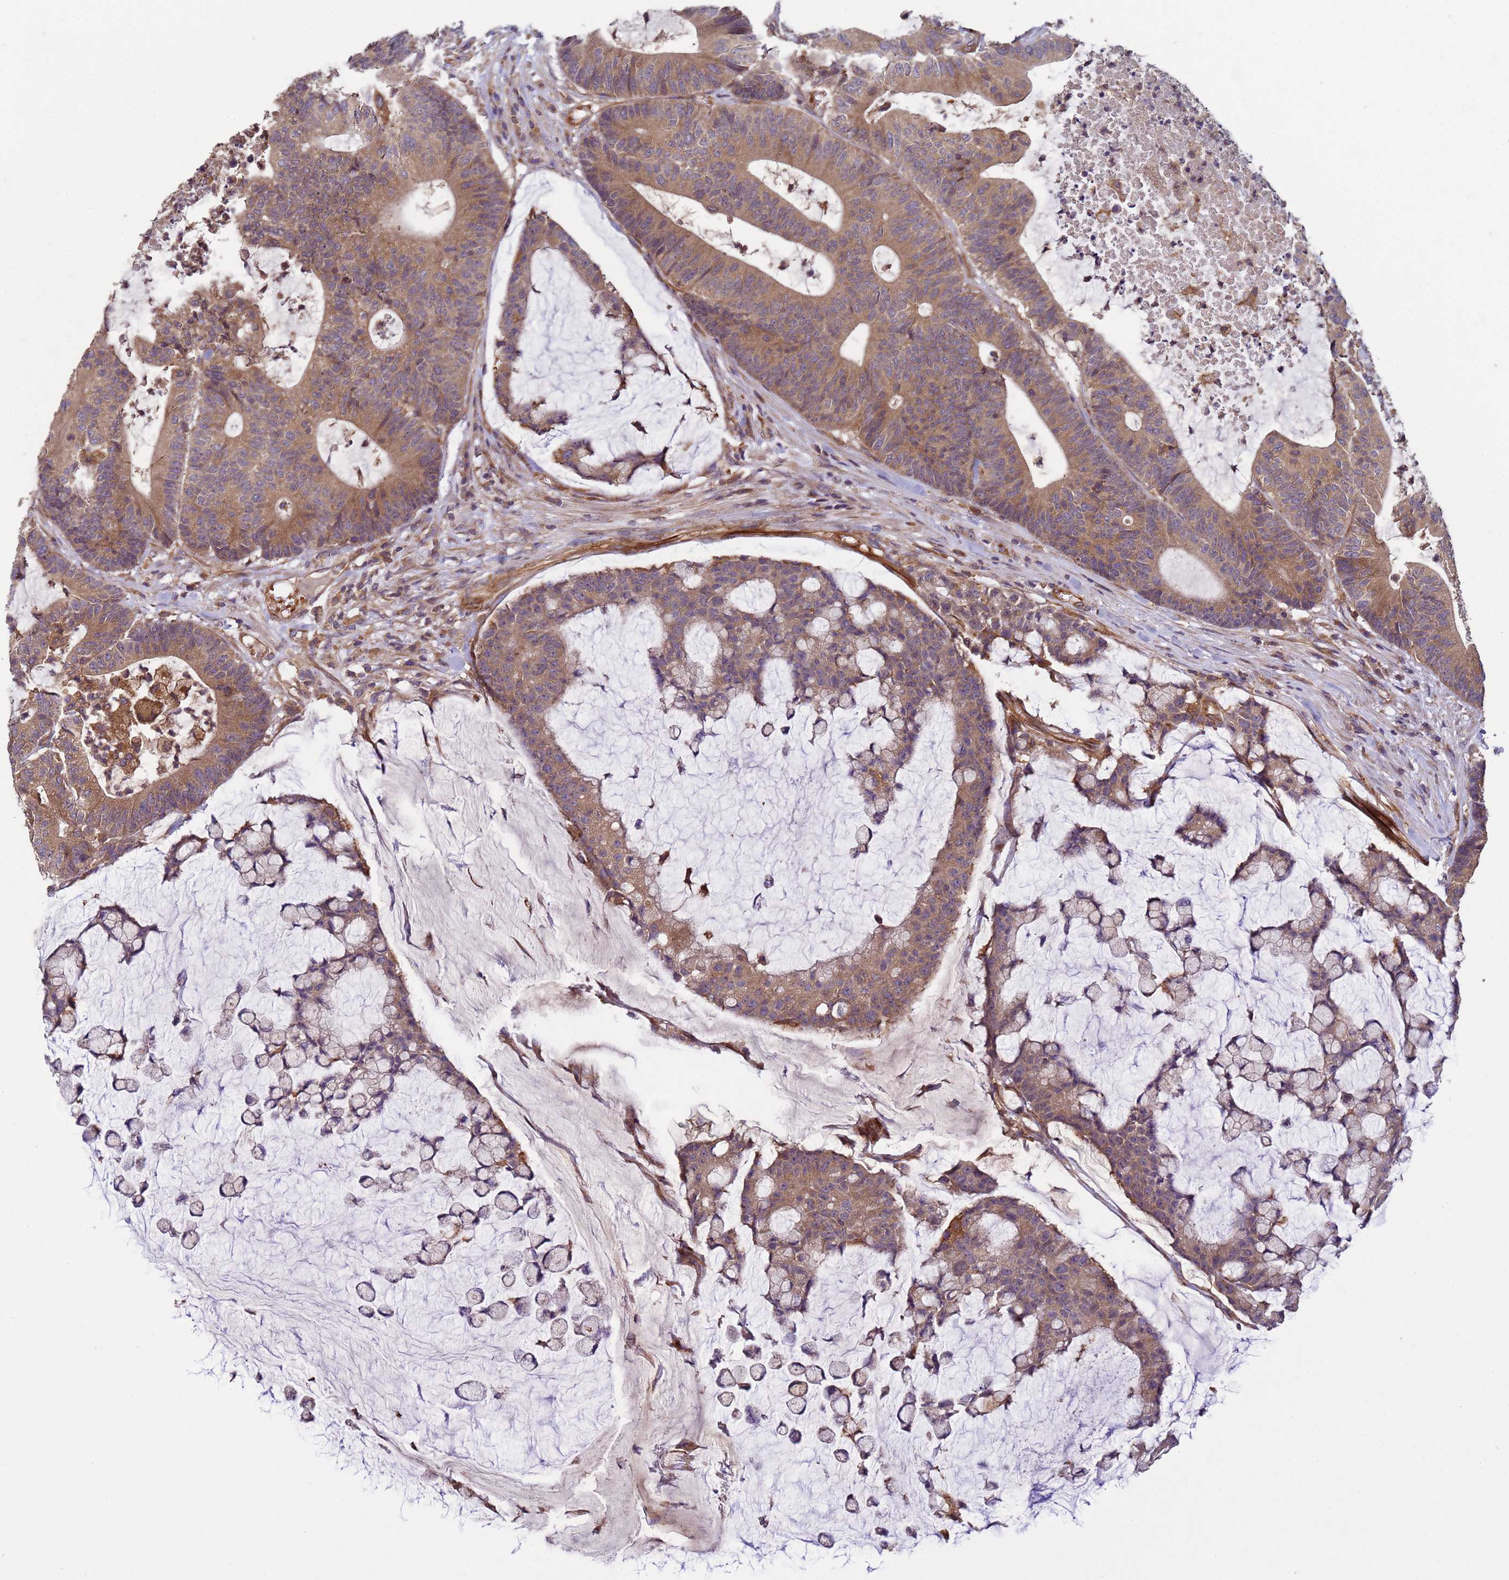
{"staining": {"intensity": "moderate", "quantity": ">75%", "location": "cytoplasmic/membranous"}, "tissue": "colorectal cancer", "cell_type": "Tumor cells", "image_type": "cancer", "snomed": [{"axis": "morphology", "description": "Adenocarcinoma, NOS"}, {"axis": "topography", "description": "Colon"}], "caption": "Immunohistochemistry of human colorectal cancer demonstrates medium levels of moderate cytoplasmic/membranous staining in about >75% of tumor cells.", "gene": "RAB10", "patient": {"sex": "female", "age": 84}}